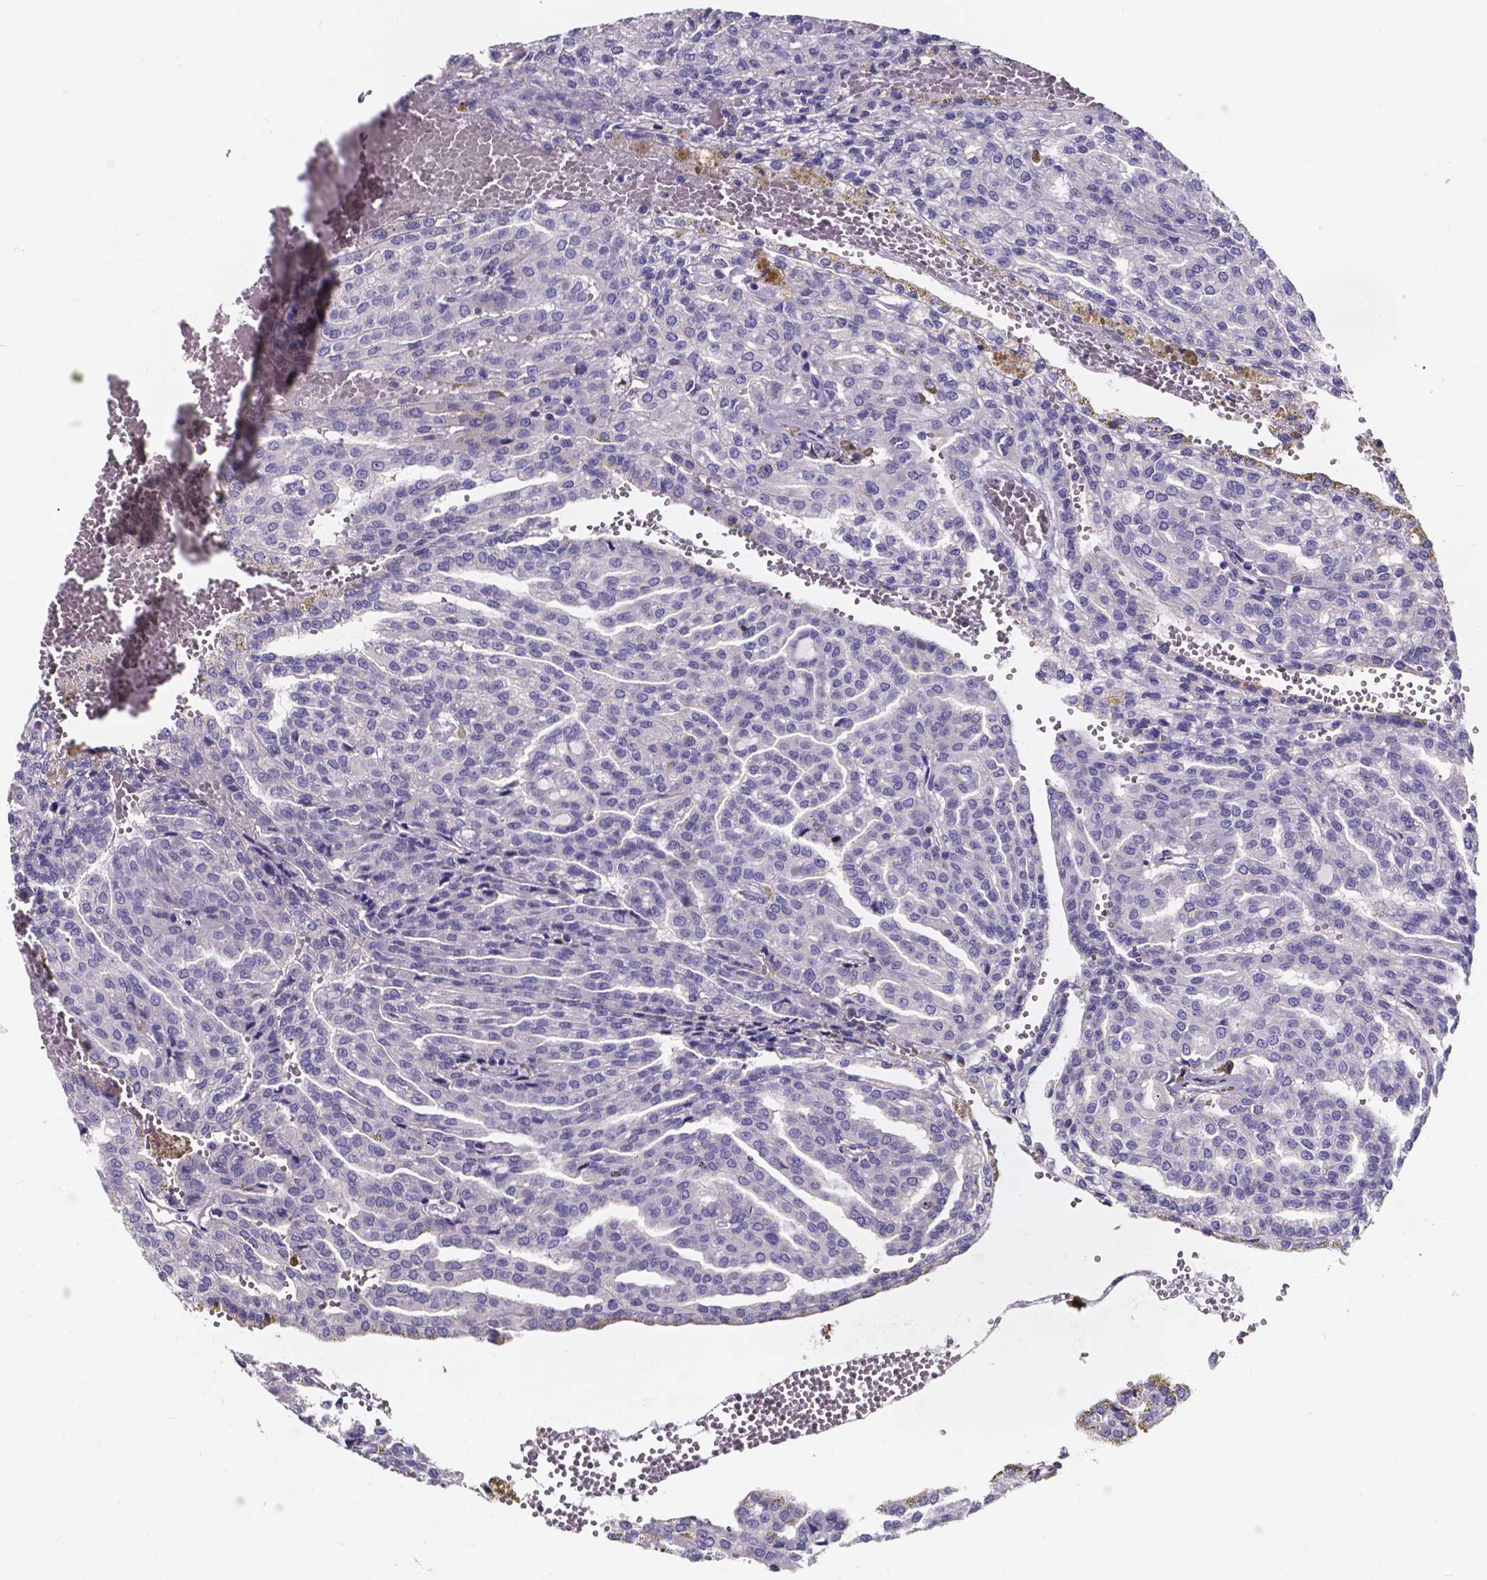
{"staining": {"intensity": "negative", "quantity": "none", "location": "none"}, "tissue": "renal cancer", "cell_type": "Tumor cells", "image_type": "cancer", "snomed": [{"axis": "morphology", "description": "Adenocarcinoma, NOS"}, {"axis": "topography", "description": "Kidney"}], "caption": "Immunohistochemistry (IHC) of renal adenocarcinoma demonstrates no staining in tumor cells.", "gene": "SPOCD1", "patient": {"sex": "male", "age": 63}}